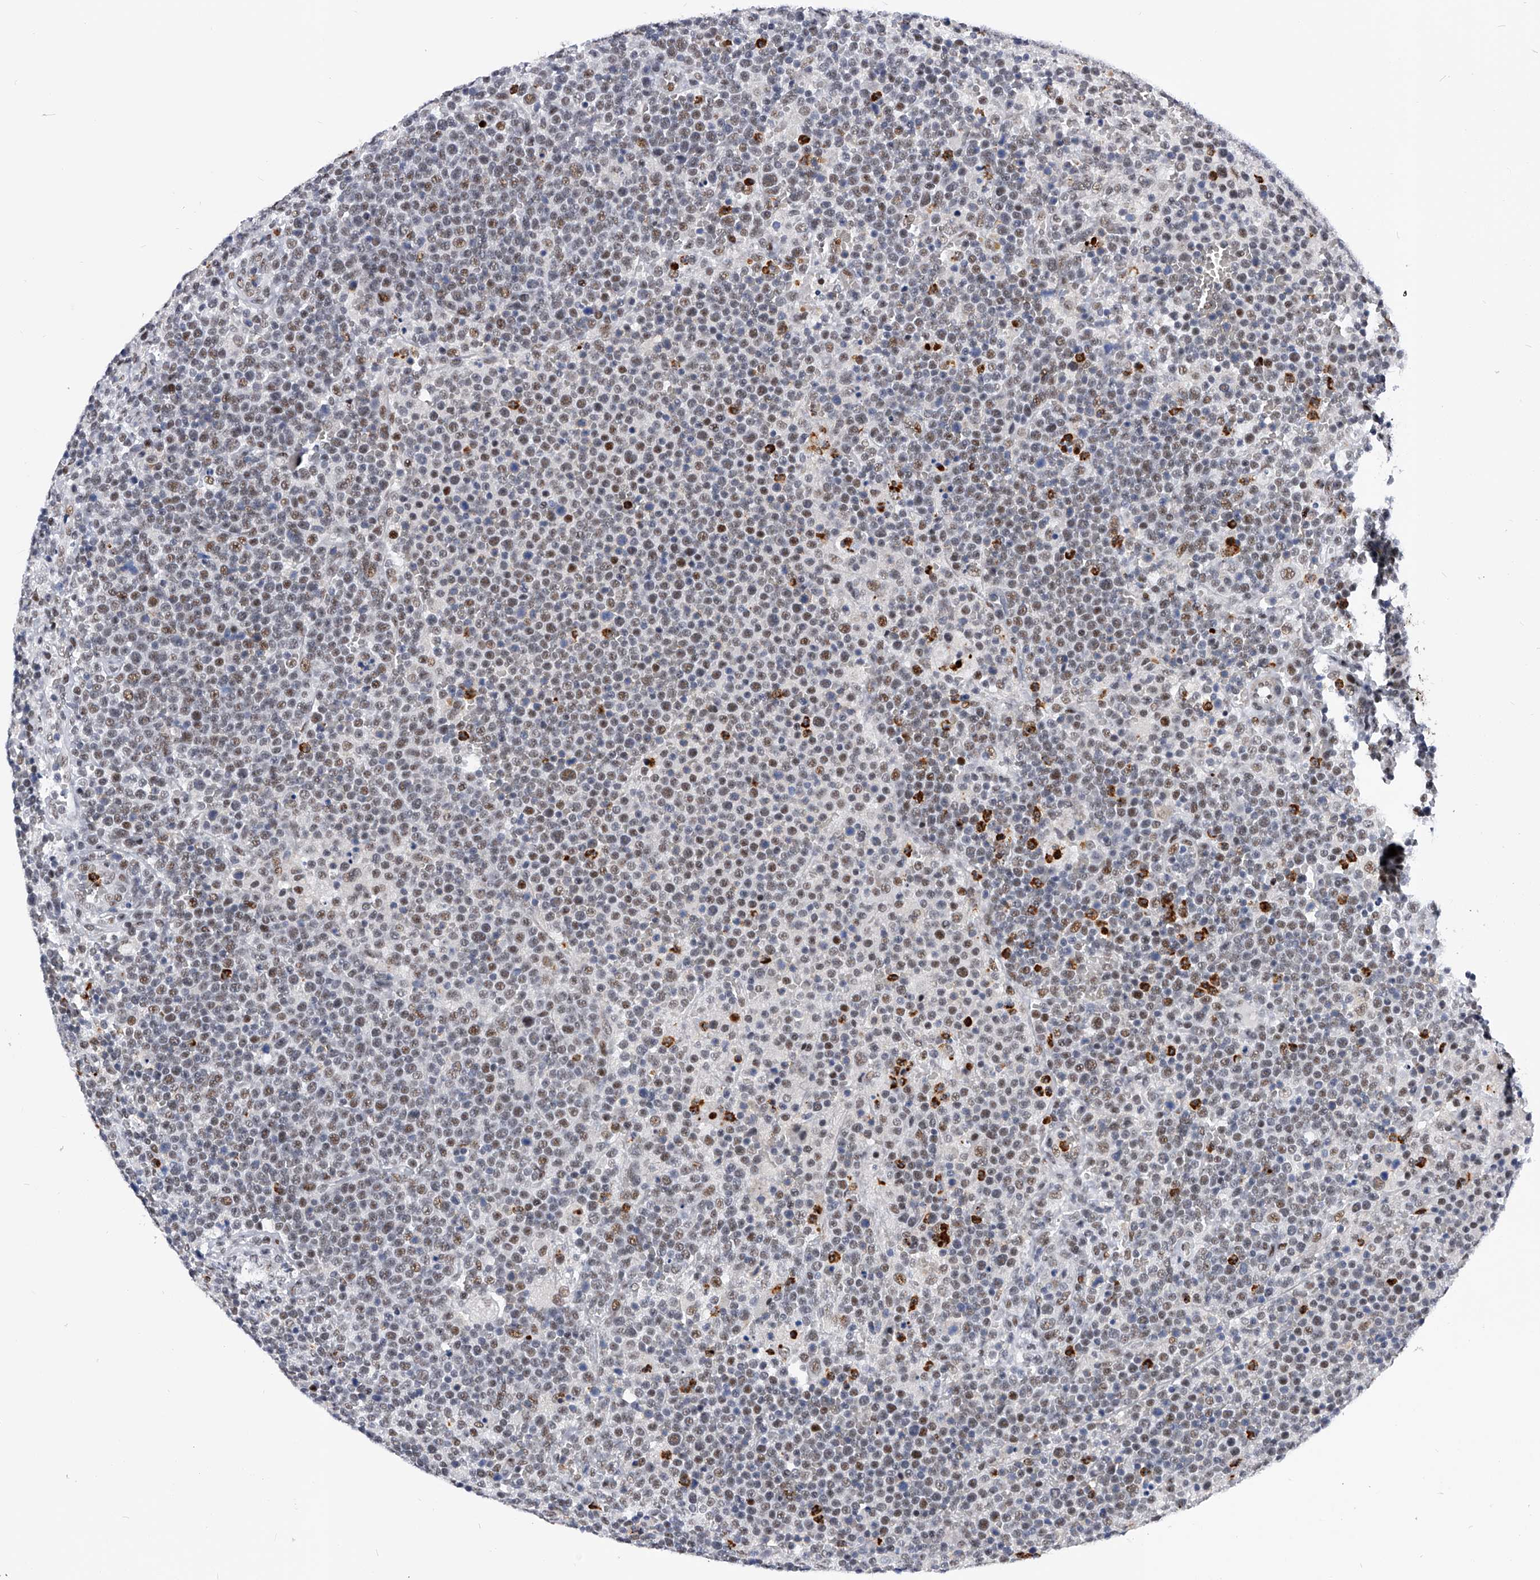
{"staining": {"intensity": "weak", "quantity": ">75%", "location": "nuclear"}, "tissue": "lymphoma", "cell_type": "Tumor cells", "image_type": "cancer", "snomed": [{"axis": "morphology", "description": "Malignant lymphoma, non-Hodgkin's type, High grade"}, {"axis": "topography", "description": "Lymph node"}], "caption": "This is an image of IHC staining of lymphoma, which shows weak expression in the nuclear of tumor cells.", "gene": "TESK2", "patient": {"sex": "male", "age": 61}}